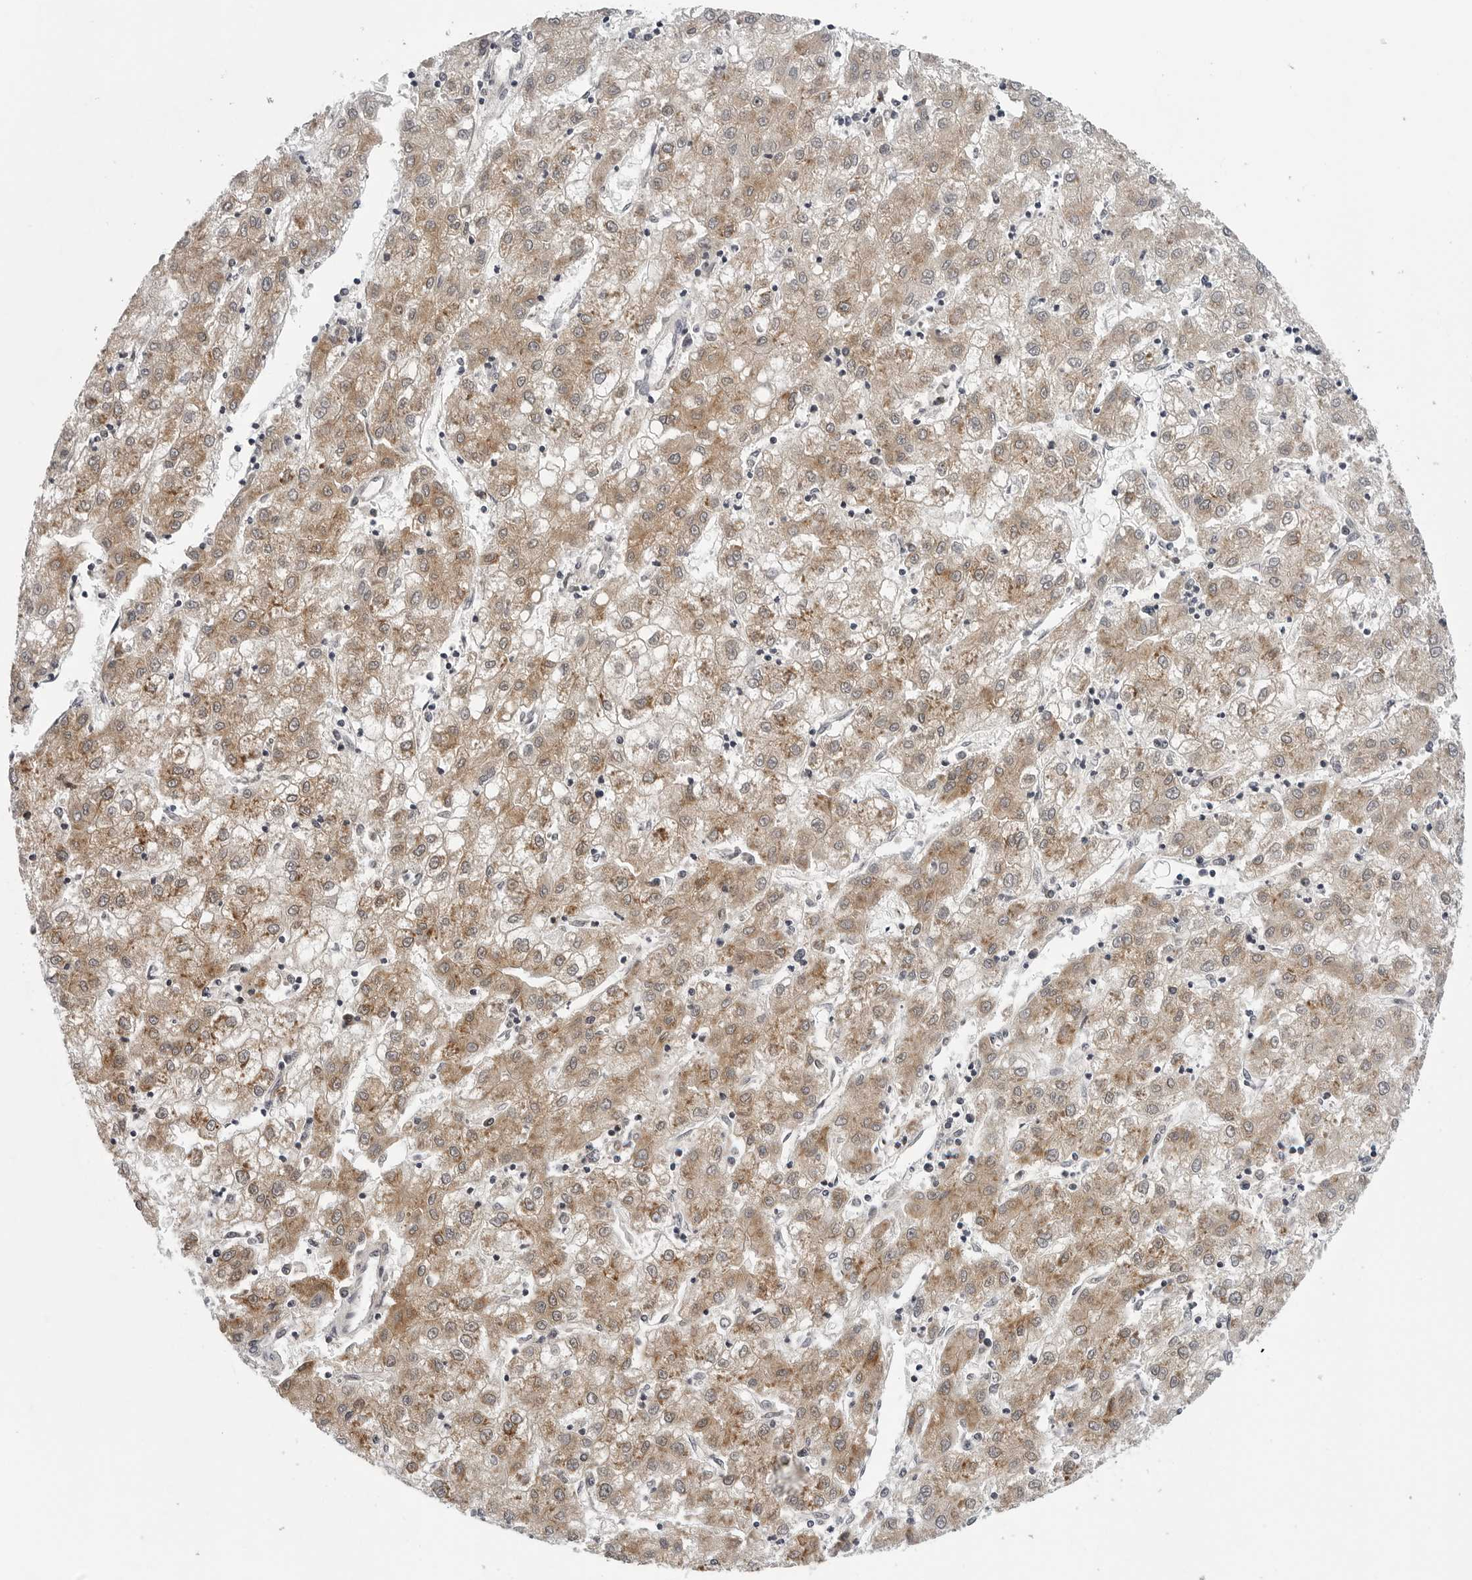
{"staining": {"intensity": "moderate", "quantity": ">75%", "location": "cytoplasmic/membranous"}, "tissue": "liver cancer", "cell_type": "Tumor cells", "image_type": "cancer", "snomed": [{"axis": "morphology", "description": "Carcinoma, Hepatocellular, NOS"}, {"axis": "topography", "description": "Liver"}], "caption": "Liver cancer stained with a brown dye exhibits moderate cytoplasmic/membranous positive expression in about >75% of tumor cells.", "gene": "KIAA1614", "patient": {"sex": "male", "age": 72}}